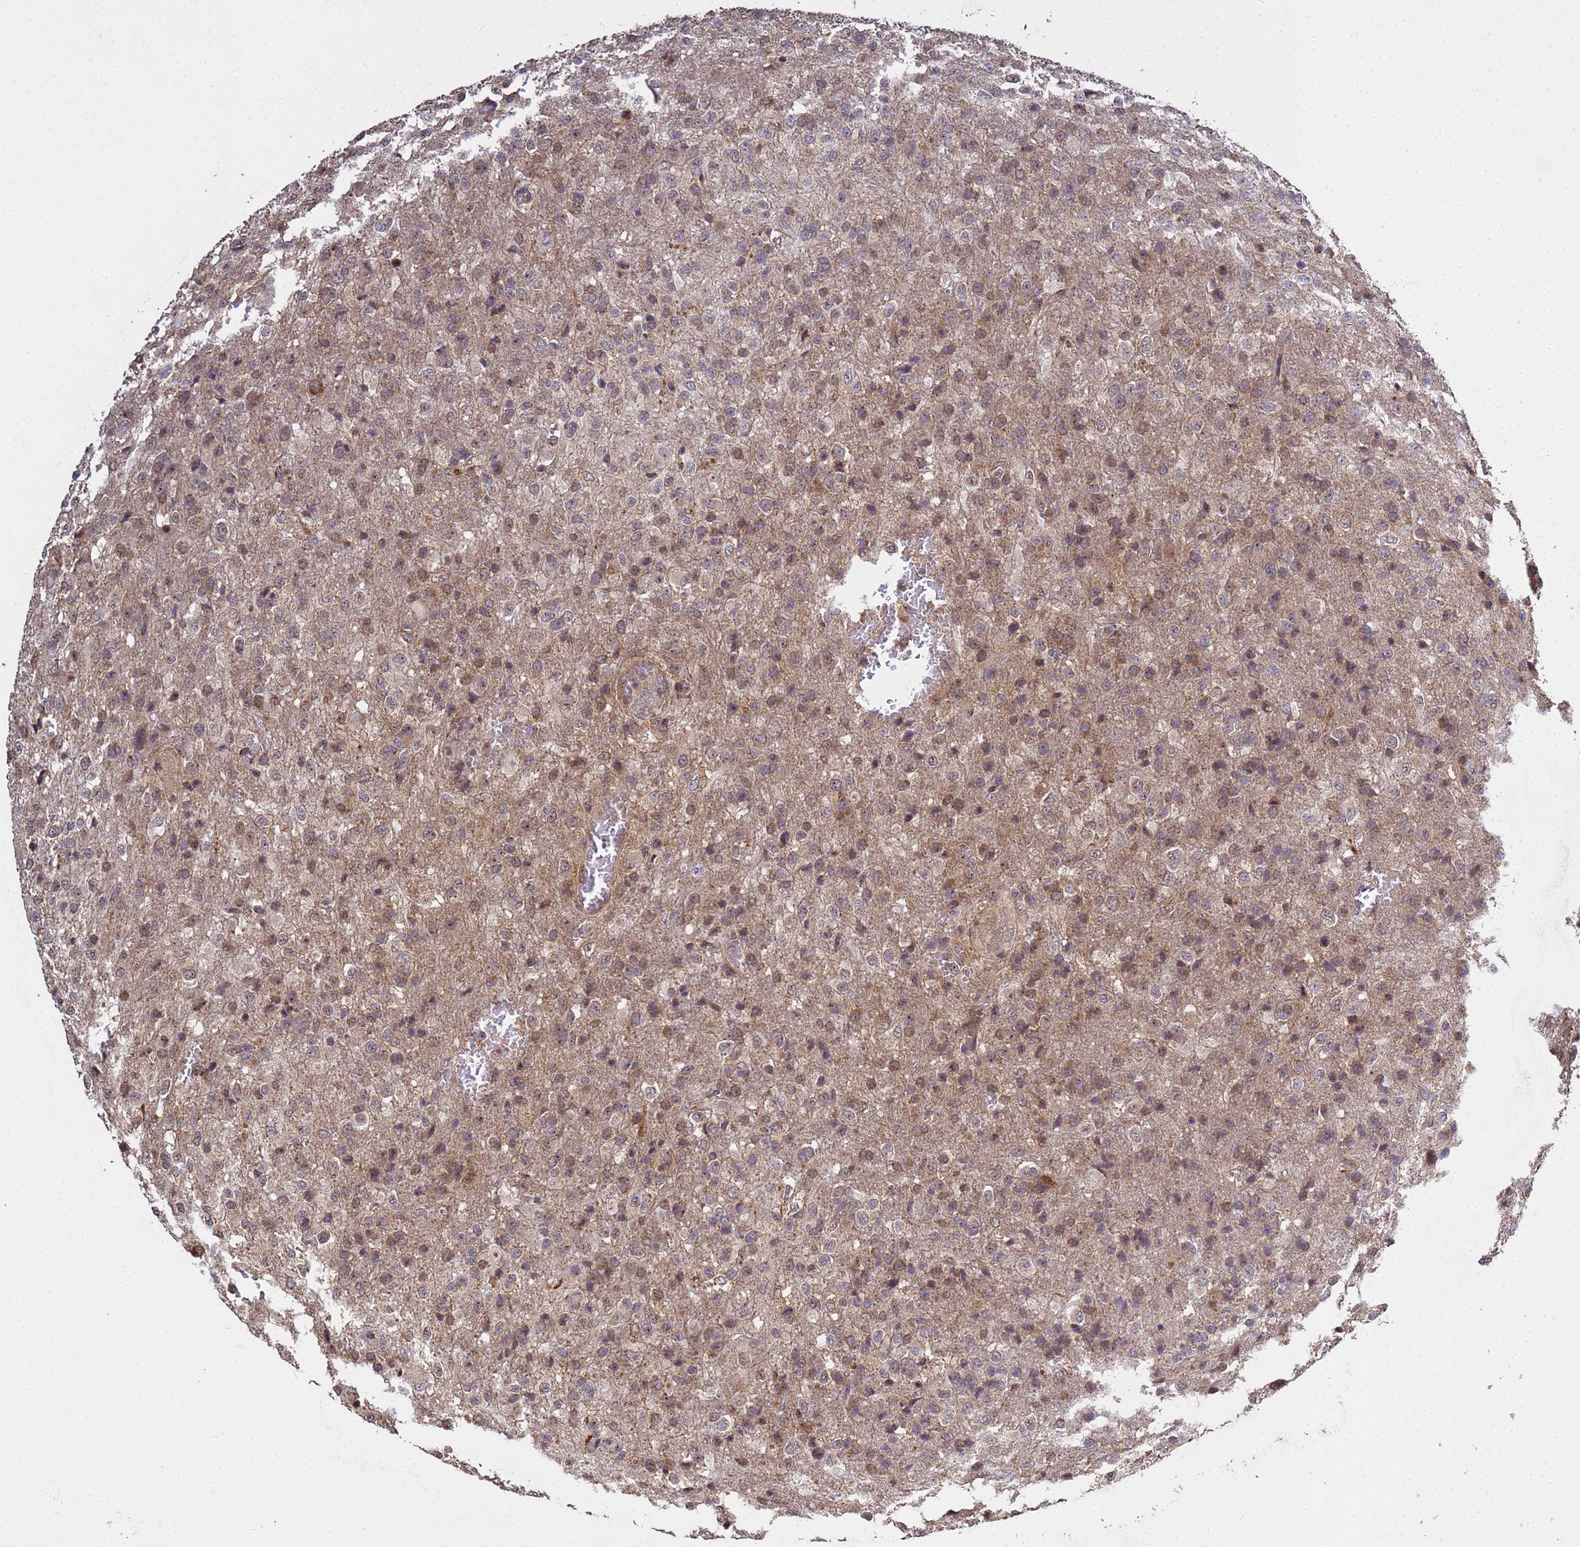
{"staining": {"intensity": "weak", "quantity": ">75%", "location": "cytoplasmic/membranous"}, "tissue": "glioma", "cell_type": "Tumor cells", "image_type": "cancer", "snomed": [{"axis": "morphology", "description": "Glioma, malignant, High grade"}, {"axis": "topography", "description": "Brain"}], "caption": "Immunohistochemical staining of glioma displays weak cytoplasmic/membranous protein positivity in approximately >75% of tumor cells. The staining is performed using DAB brown chromogen to label protein expression. The nuclei are counter-stained blue using hematoxylin.", "gene": "P2RX7", "patient": {"sex": "female", "age": 74}}